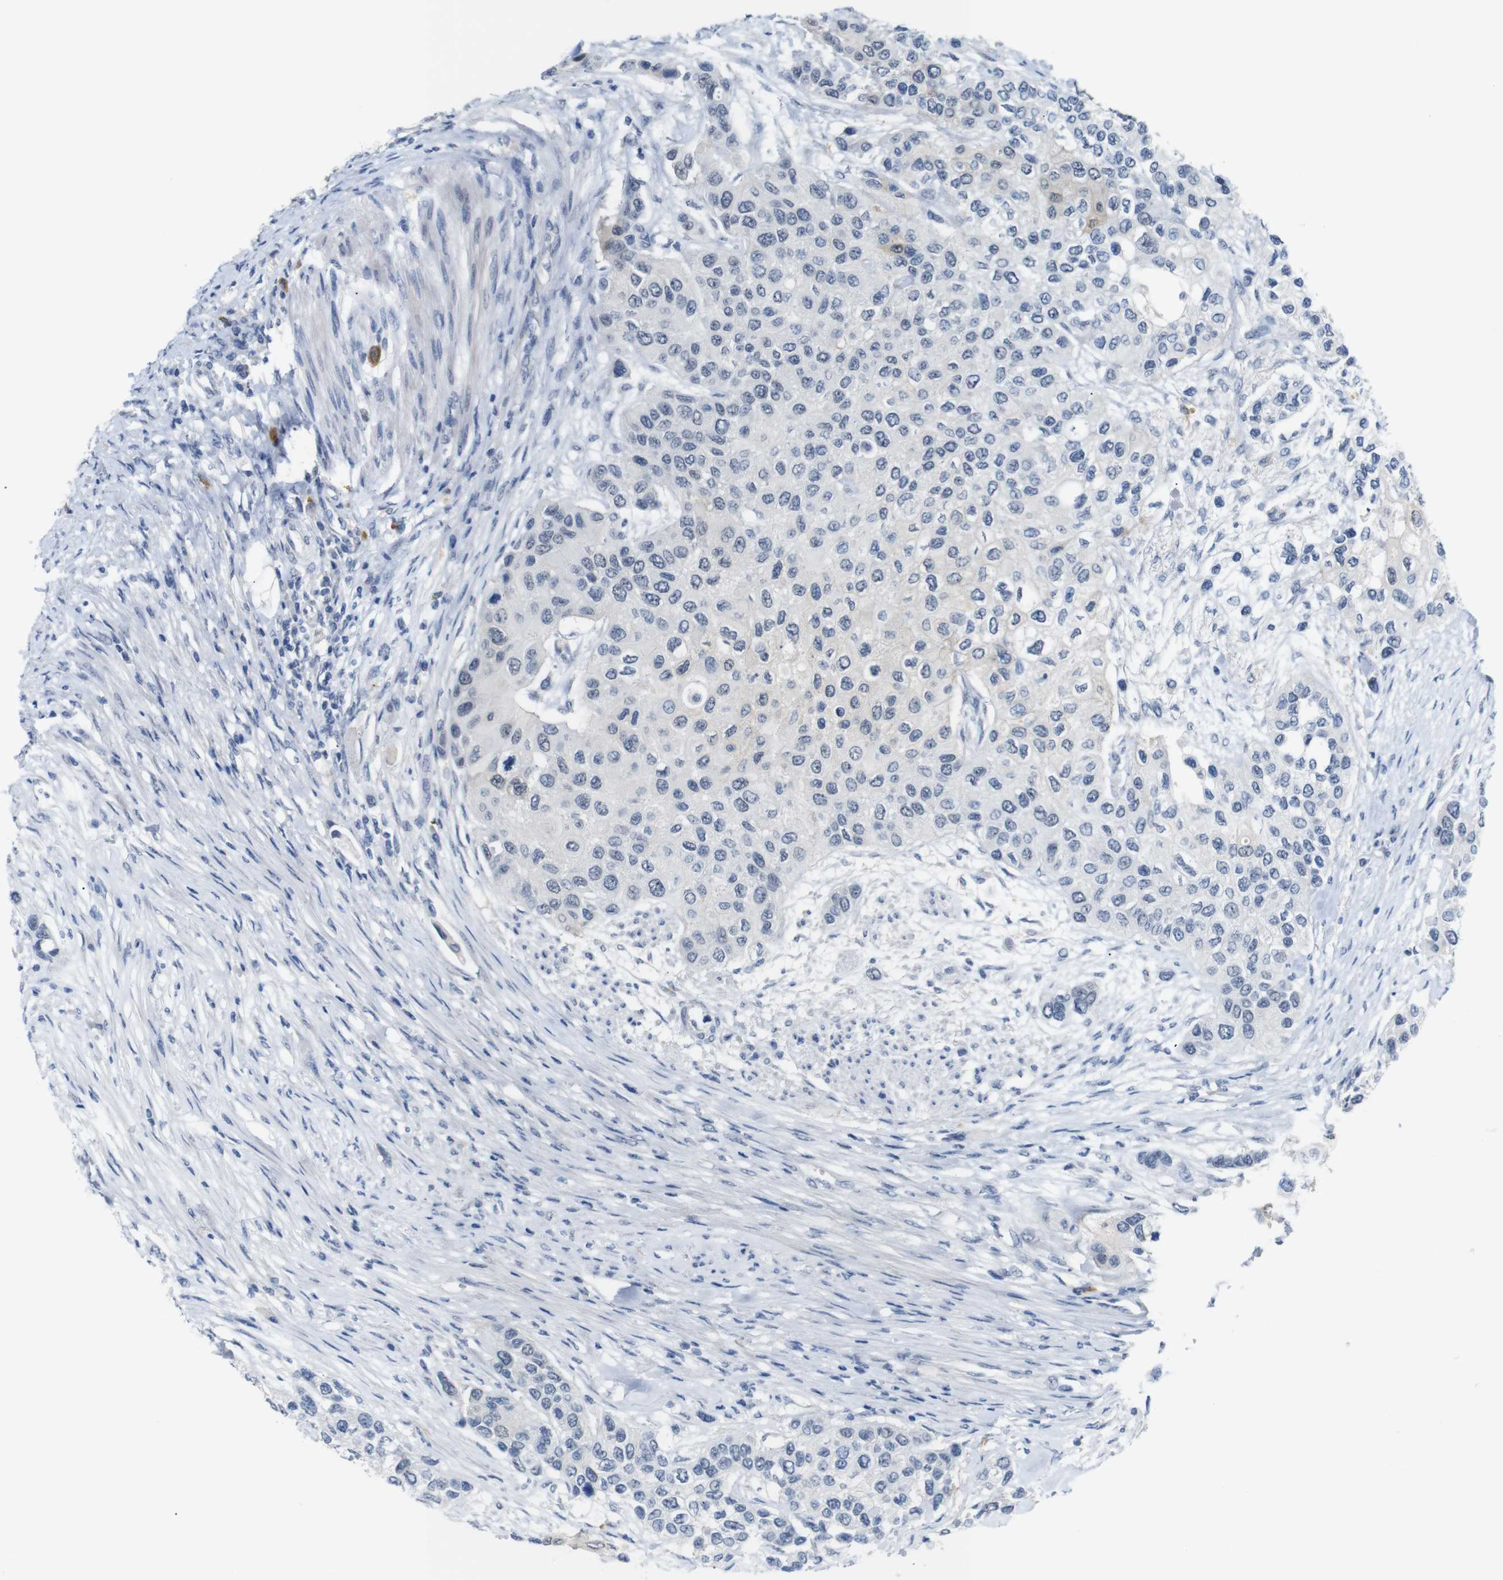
{"staining": {"intensity": "negative", "quantity": "none", "location": "none"}, "tissue": "urothelial cancer", "cell_type": "Tumor cells", "image_type": "cancer", "snomed": [{"axis": "morphology", "description": "Urothelial carcinoma, High grade"}, {"axis": "topography", "description": "Urinary bladder"}], "caption": "DAB immunohistochemical staining of human urothelial cancer demonstrates no significant expression in tumor cells. (DAB (3,3'-diaminobenzidine) immunohistochemistry (IHC) visualized using brightfield microscopy, high magnification).", "gene": "CHRM5", "patient": {"sex": "female", "age": 56}}